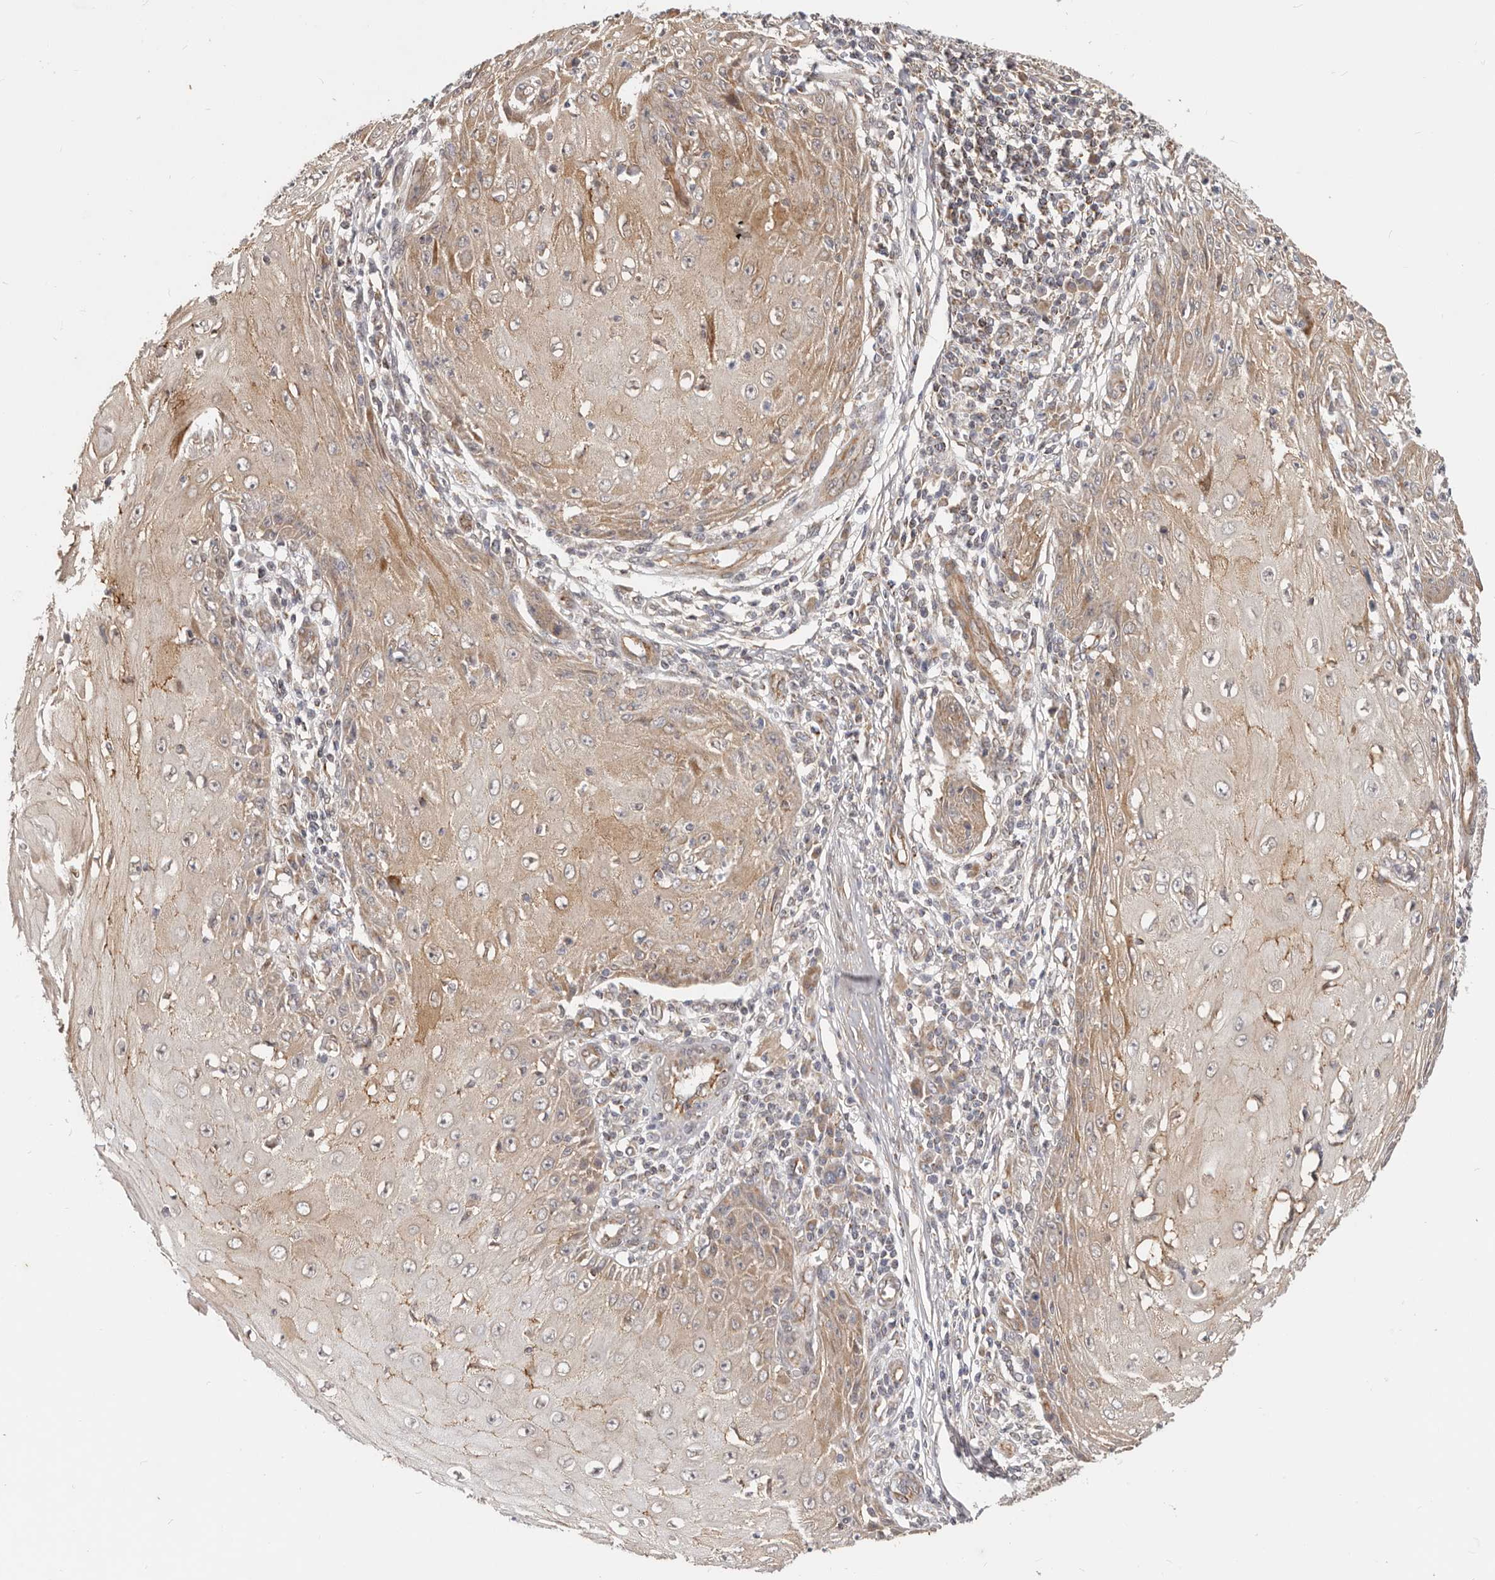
{"staining": {"intensity": "moderate", "quantity": "25%-75%", "location": "cytoplasmic/membranous"}, "tissue": "skin cancer", "cell_type": "Tumor cells", "image_type": "cancer", "snomed": [{"axis": "morphology", "description": "Squamous cell carcinoma, NOS"}, {"axis": "topography", "description": "Skin"}], "caption": "Squamous cell carcinoma (skin) stained with IHC displays moderate cytoplasmic/membranous positivity in about 25%-75% of tumor cells.", "gene": "USP49", "patient": {"sex": "female", "age": 73}}